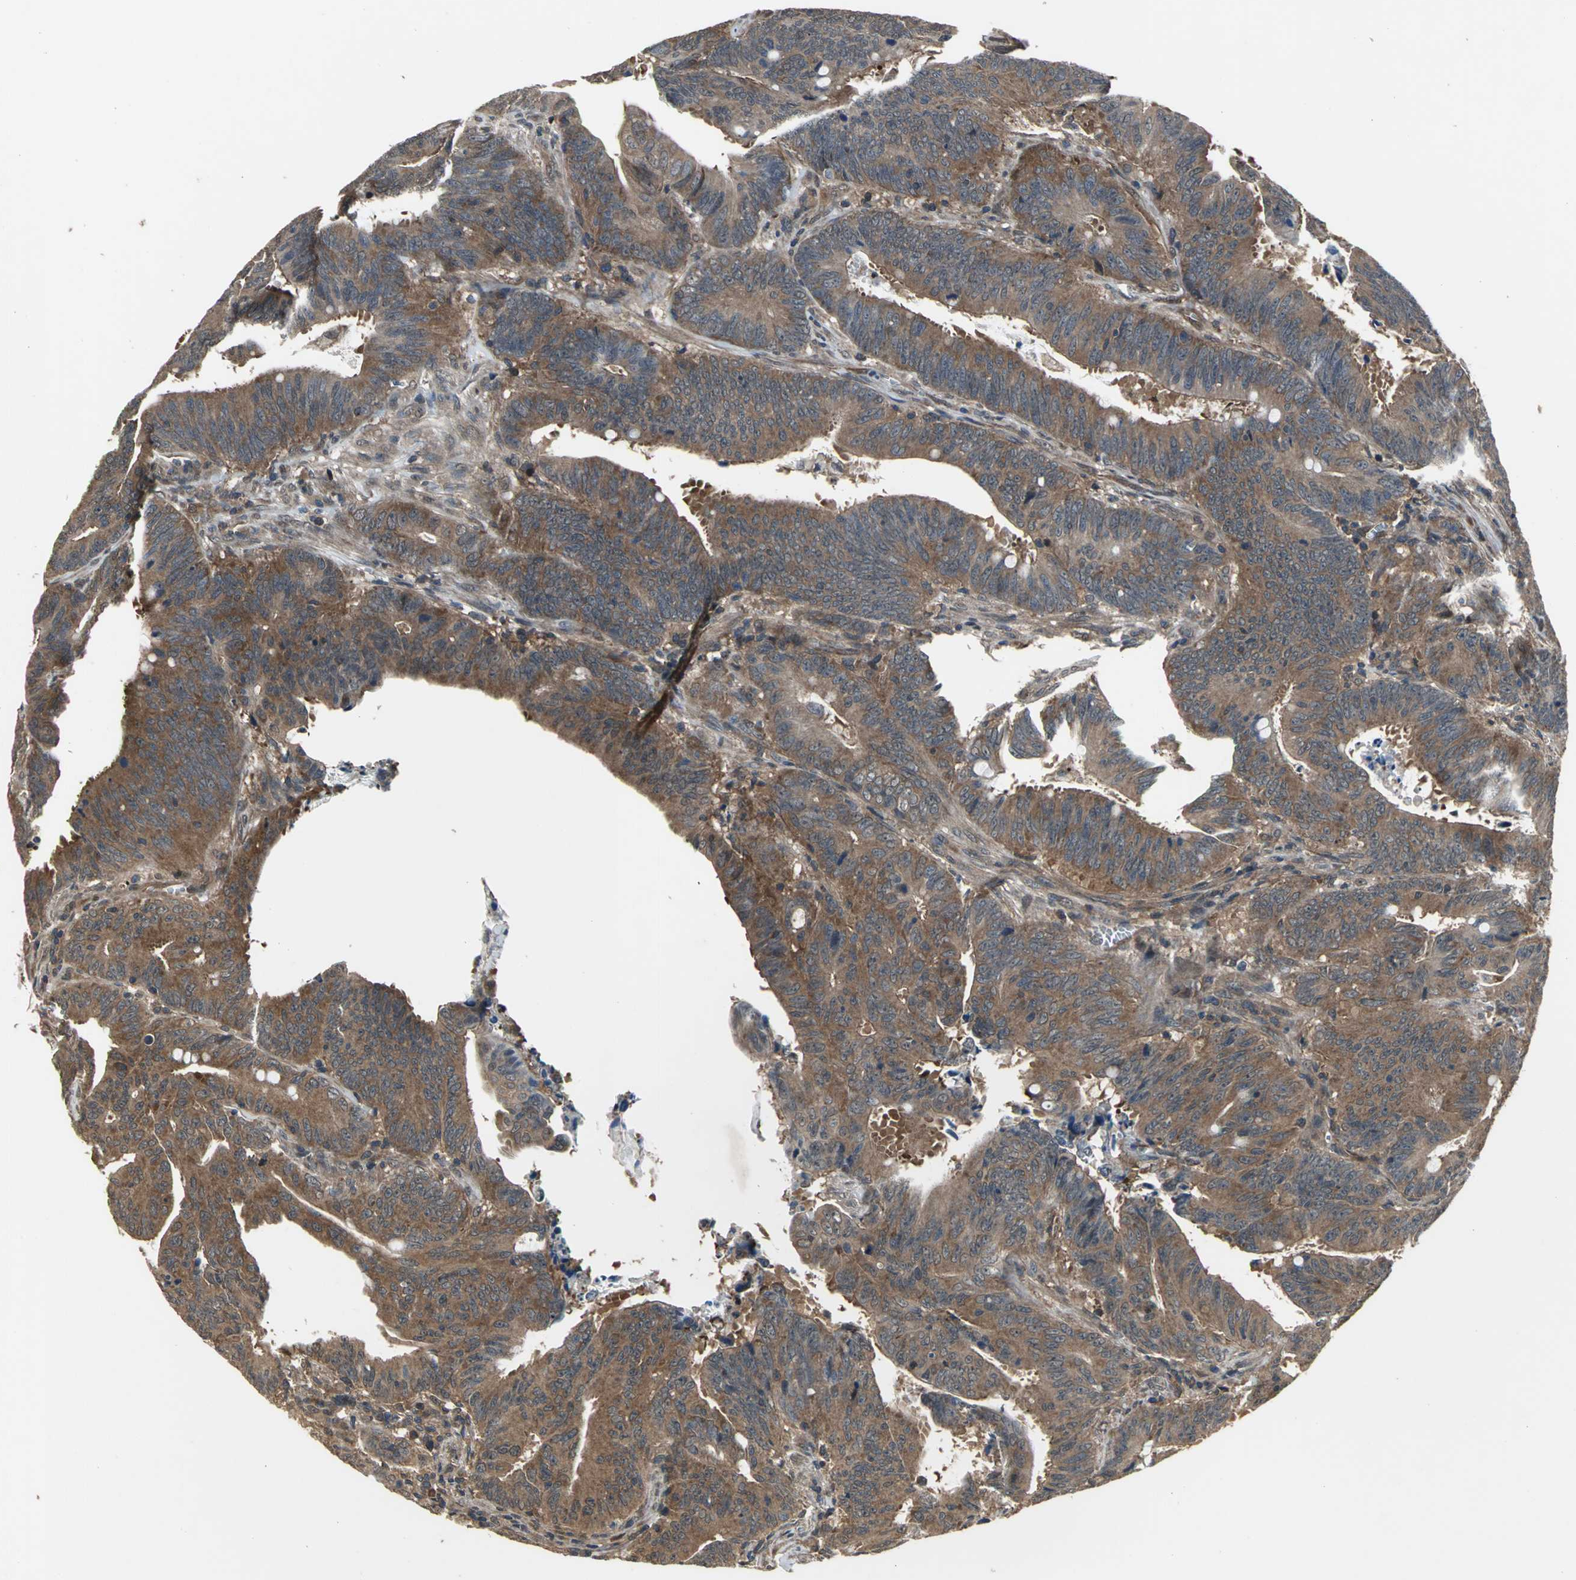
{"staining": {"intensity": "strong", "quantity": ">75%", "location": "cytoplasmic/membranous"}, "tissue": "colorectal cancer", "cell_type": "Tumor cells", "image_type": "cancer", "snomed": [{"axis": "morphology", "description": "Adenocarcinoma, NOS"}, {"axis": "topography", "description": "Colon"}], "caption": "The photomicrograph shows staining of adenocarcinoma (colorectal), revealing strong cytoplasmic/membranous protein staining (brown color) within tumor cells.", "gene": "EIF2B2", "patient": {"sex": "male", "age": 45}}